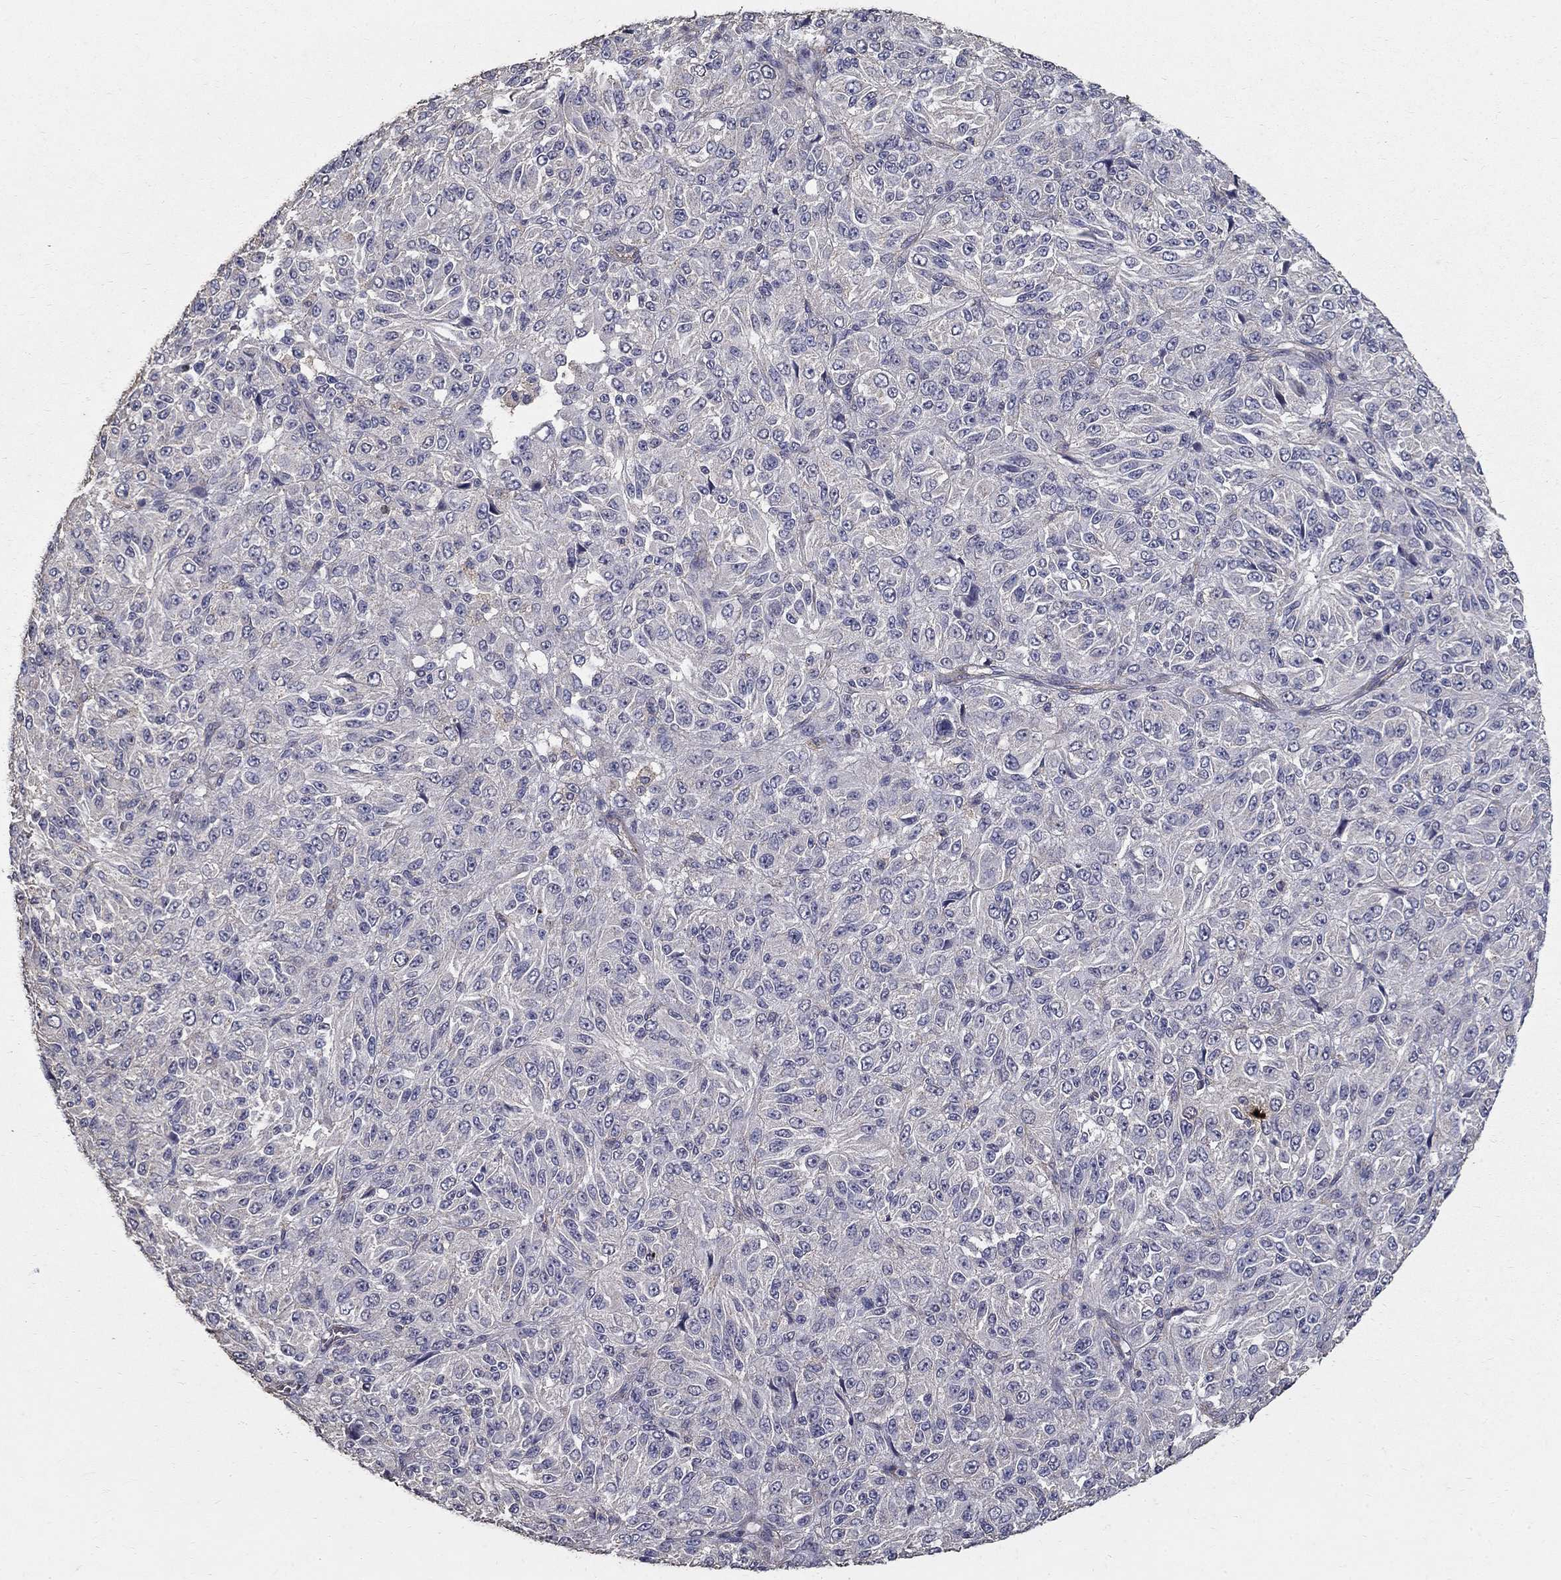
{"staining": {"intensity": "negative", "quantity": "none", "location": "none"}, "tissue": "melanoma", "cell_type": "Tumor cells", "image_type": "cancer", "snomed": [{"axis": "morphology", "description": "Malignant melanoma, Metastatic site"}, {"axis": "topography", "description": "Brain"}], "caption": "High power microscopy histopathology image of an IHC histopathology image of melanoma, revealing no significant expression in tumor cells.", "gene": "MPP2", "patient": {"sex": "female", "age": 56}}